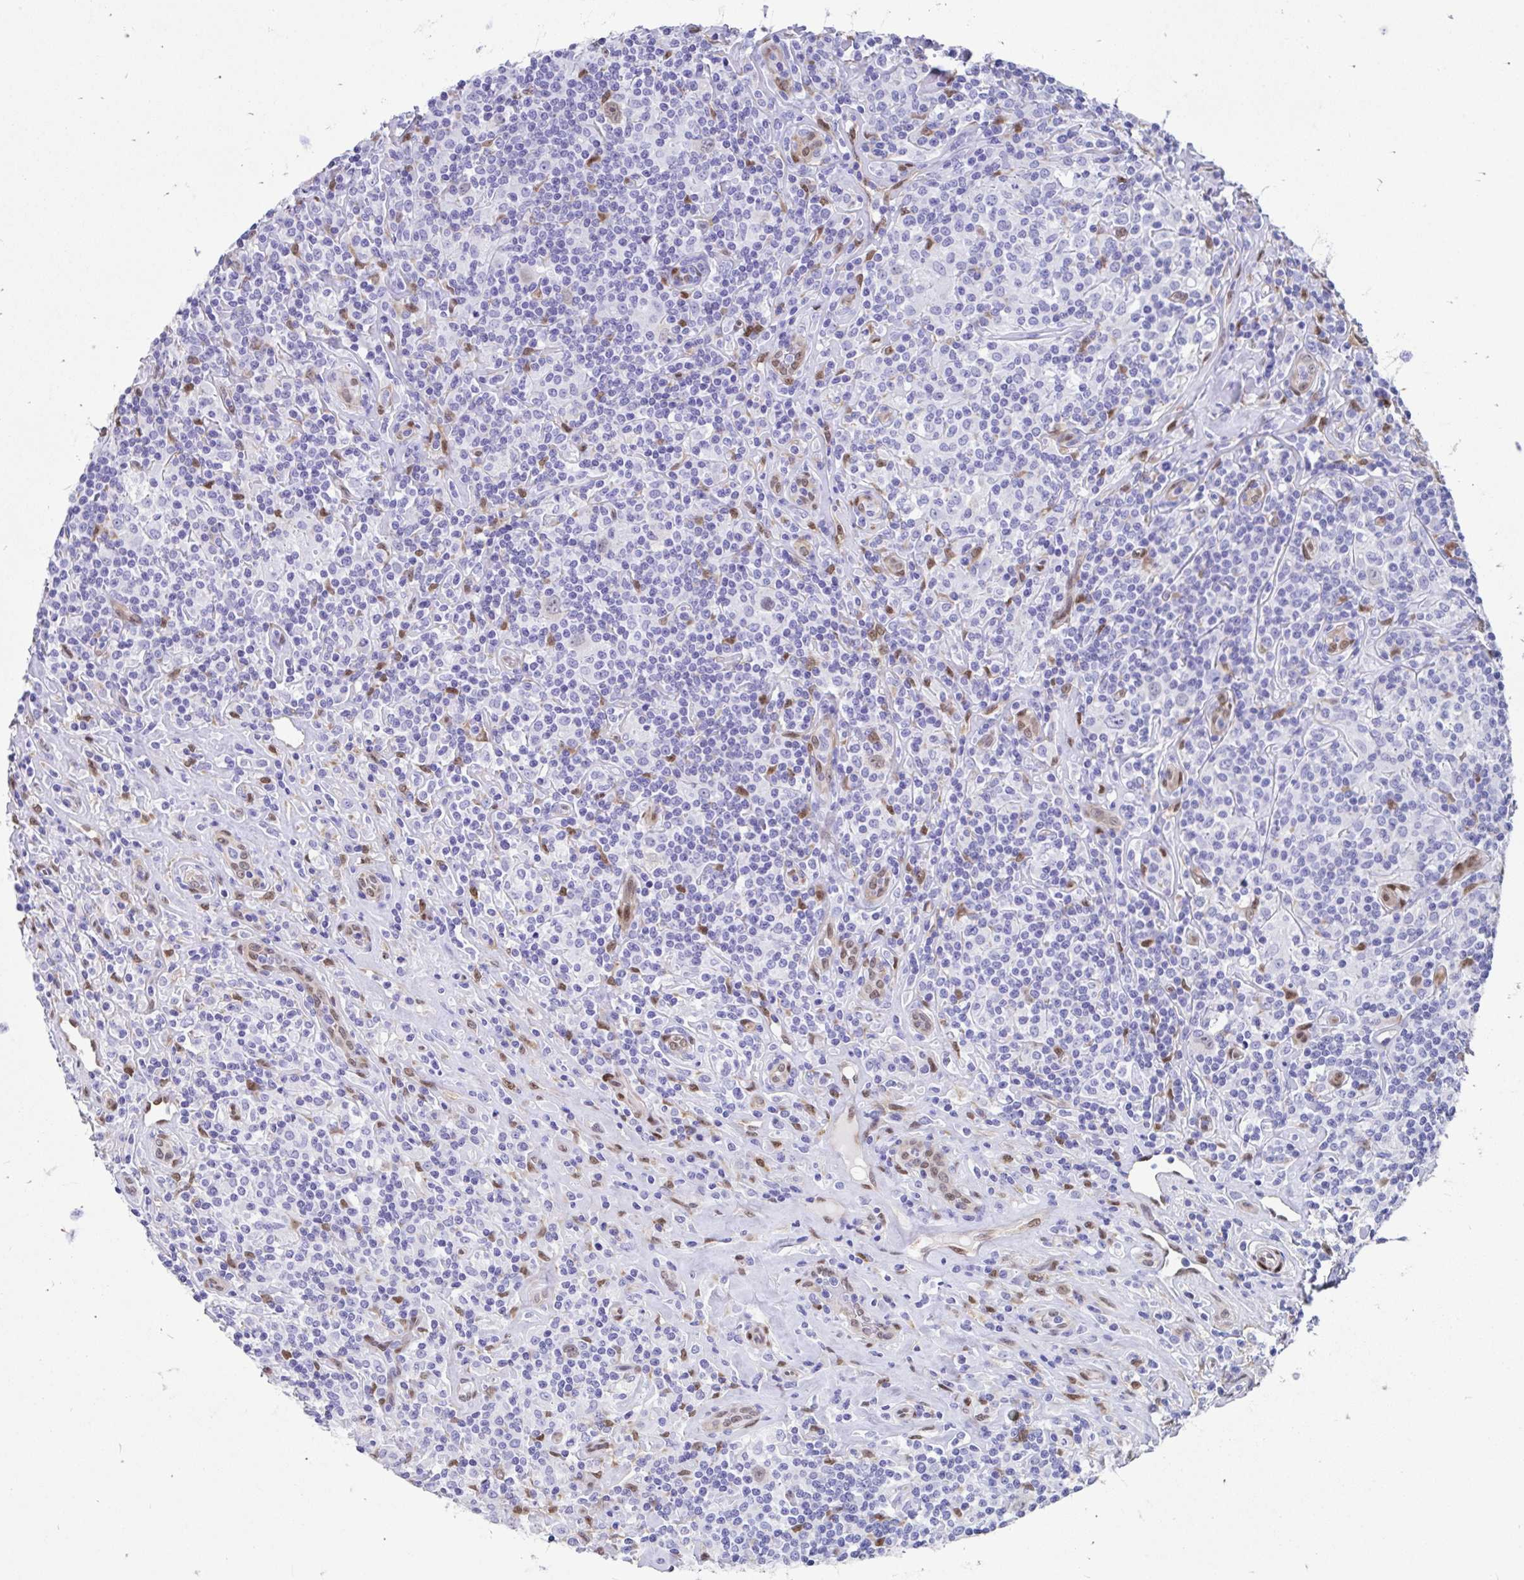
{"staining": {"intensity": "weak", "quantity": "<25%", "location": "nuclear"}, "tissue": "lymphoma", "cell_type": "Tumor cells", "image_type": "cancer", "snomed": [{"axis": "morphology", "description": "Hodgkin's disease, NOS"}, {"axis": "morphology", "description": "Hodgkin's lymphoma, nodular sclerosis"}, {"axis": "topography", "description": "Lymph node"}], "caption": "IHC photomicrograph of neoplastic tissue: lymphoma stained with DAB demonstrates no significant protein staining in tumor cells.", "gene": "RBPMS", "patient": {"sex": "female", "age": 10}}